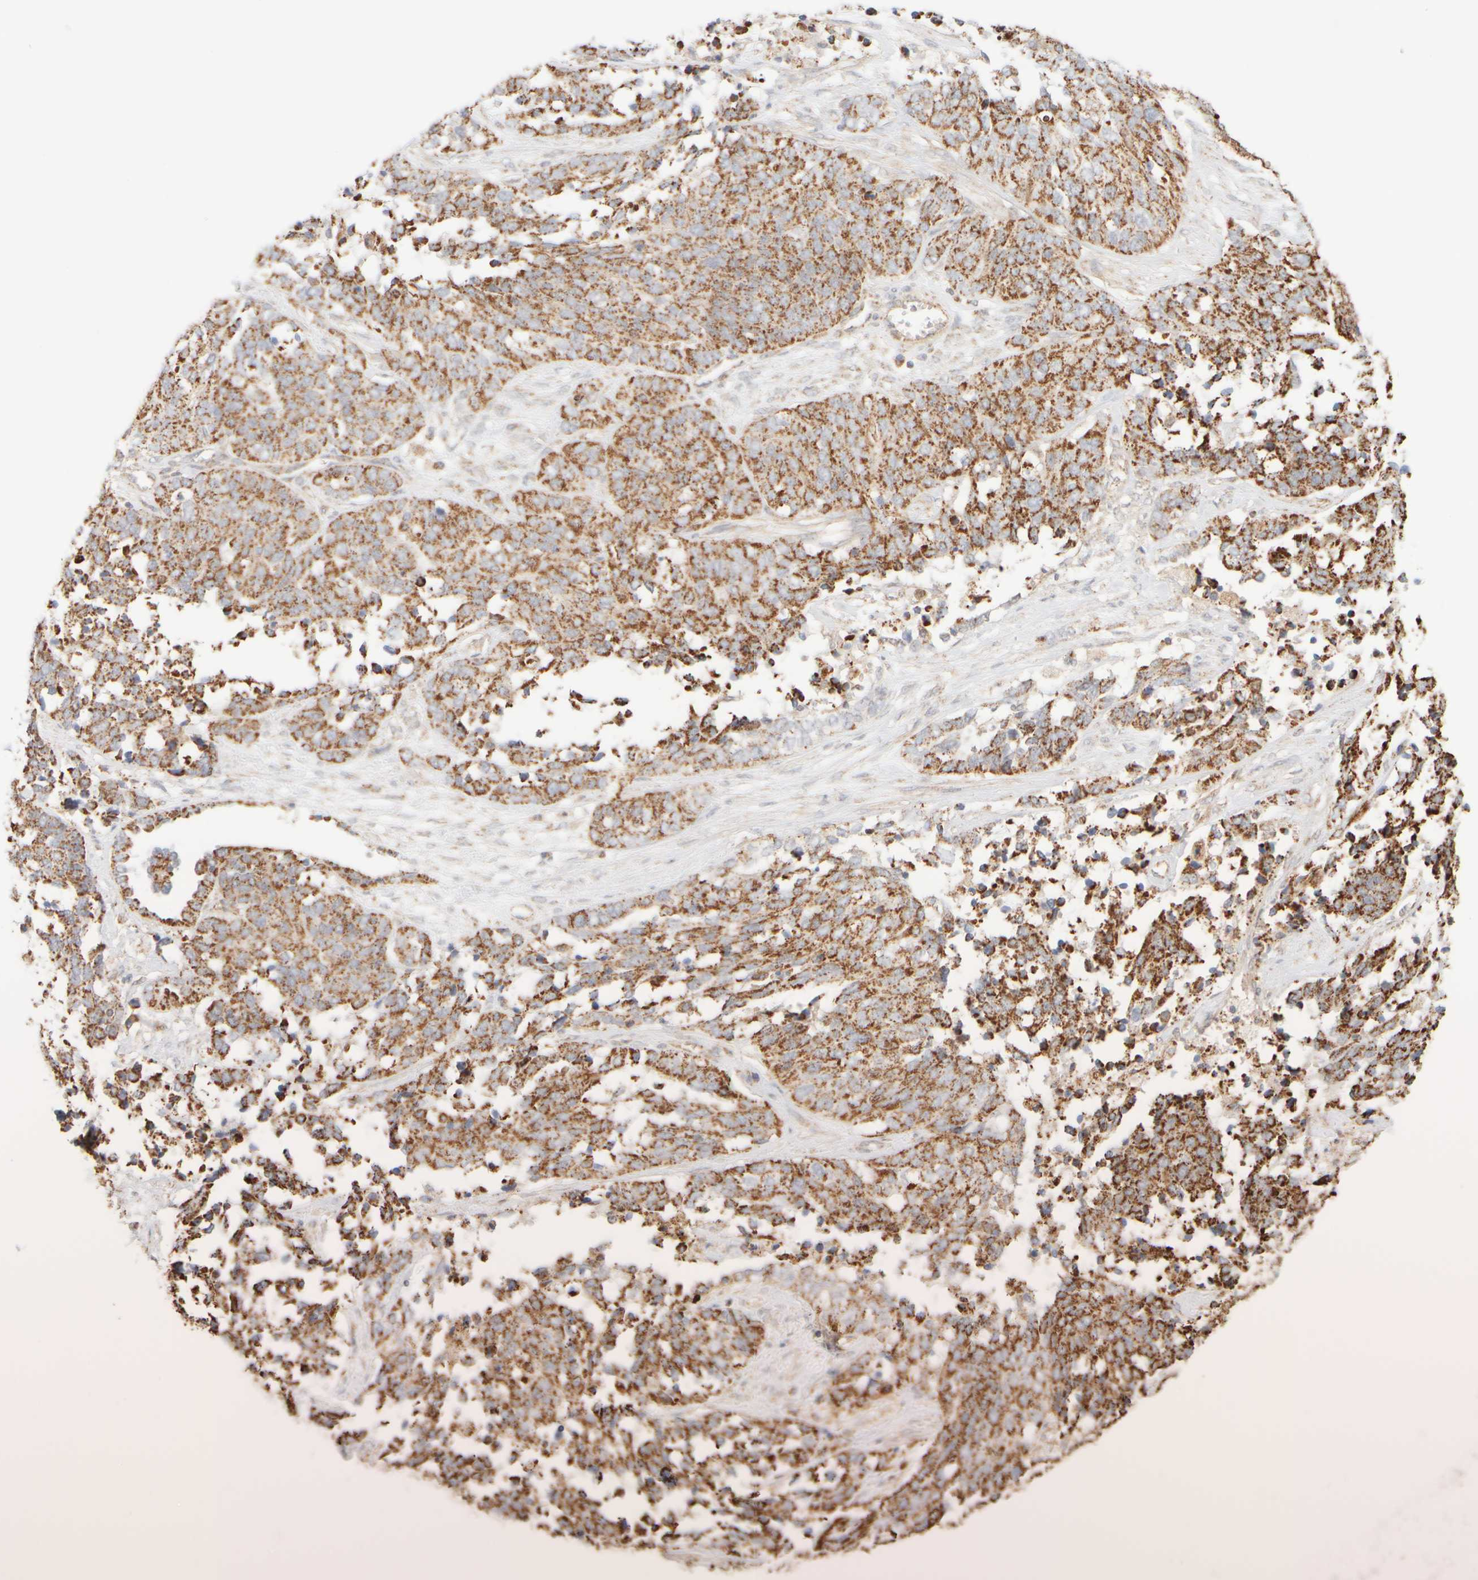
{"staining": {"intensity": "moderate", "quantity": ">75%", "location": "cytoplasmic/membranous"}, "tissue": "ovarian cancer", "cell_type": "Tumor cells", "image_type": "cancer", "snomed": [{"axis": "morphology", "description": "Cystadenocarcinoma, serous, NOS"}, {"axis": "topography", "description": "Ovary"}], "caption": "An image of human ovarian cancer stained for a protein displays moderate cytoplasmic/membranous brown staining in tumor cells.", "gene": "APBB2", "patient": {"sex": "female", "age": 44}}